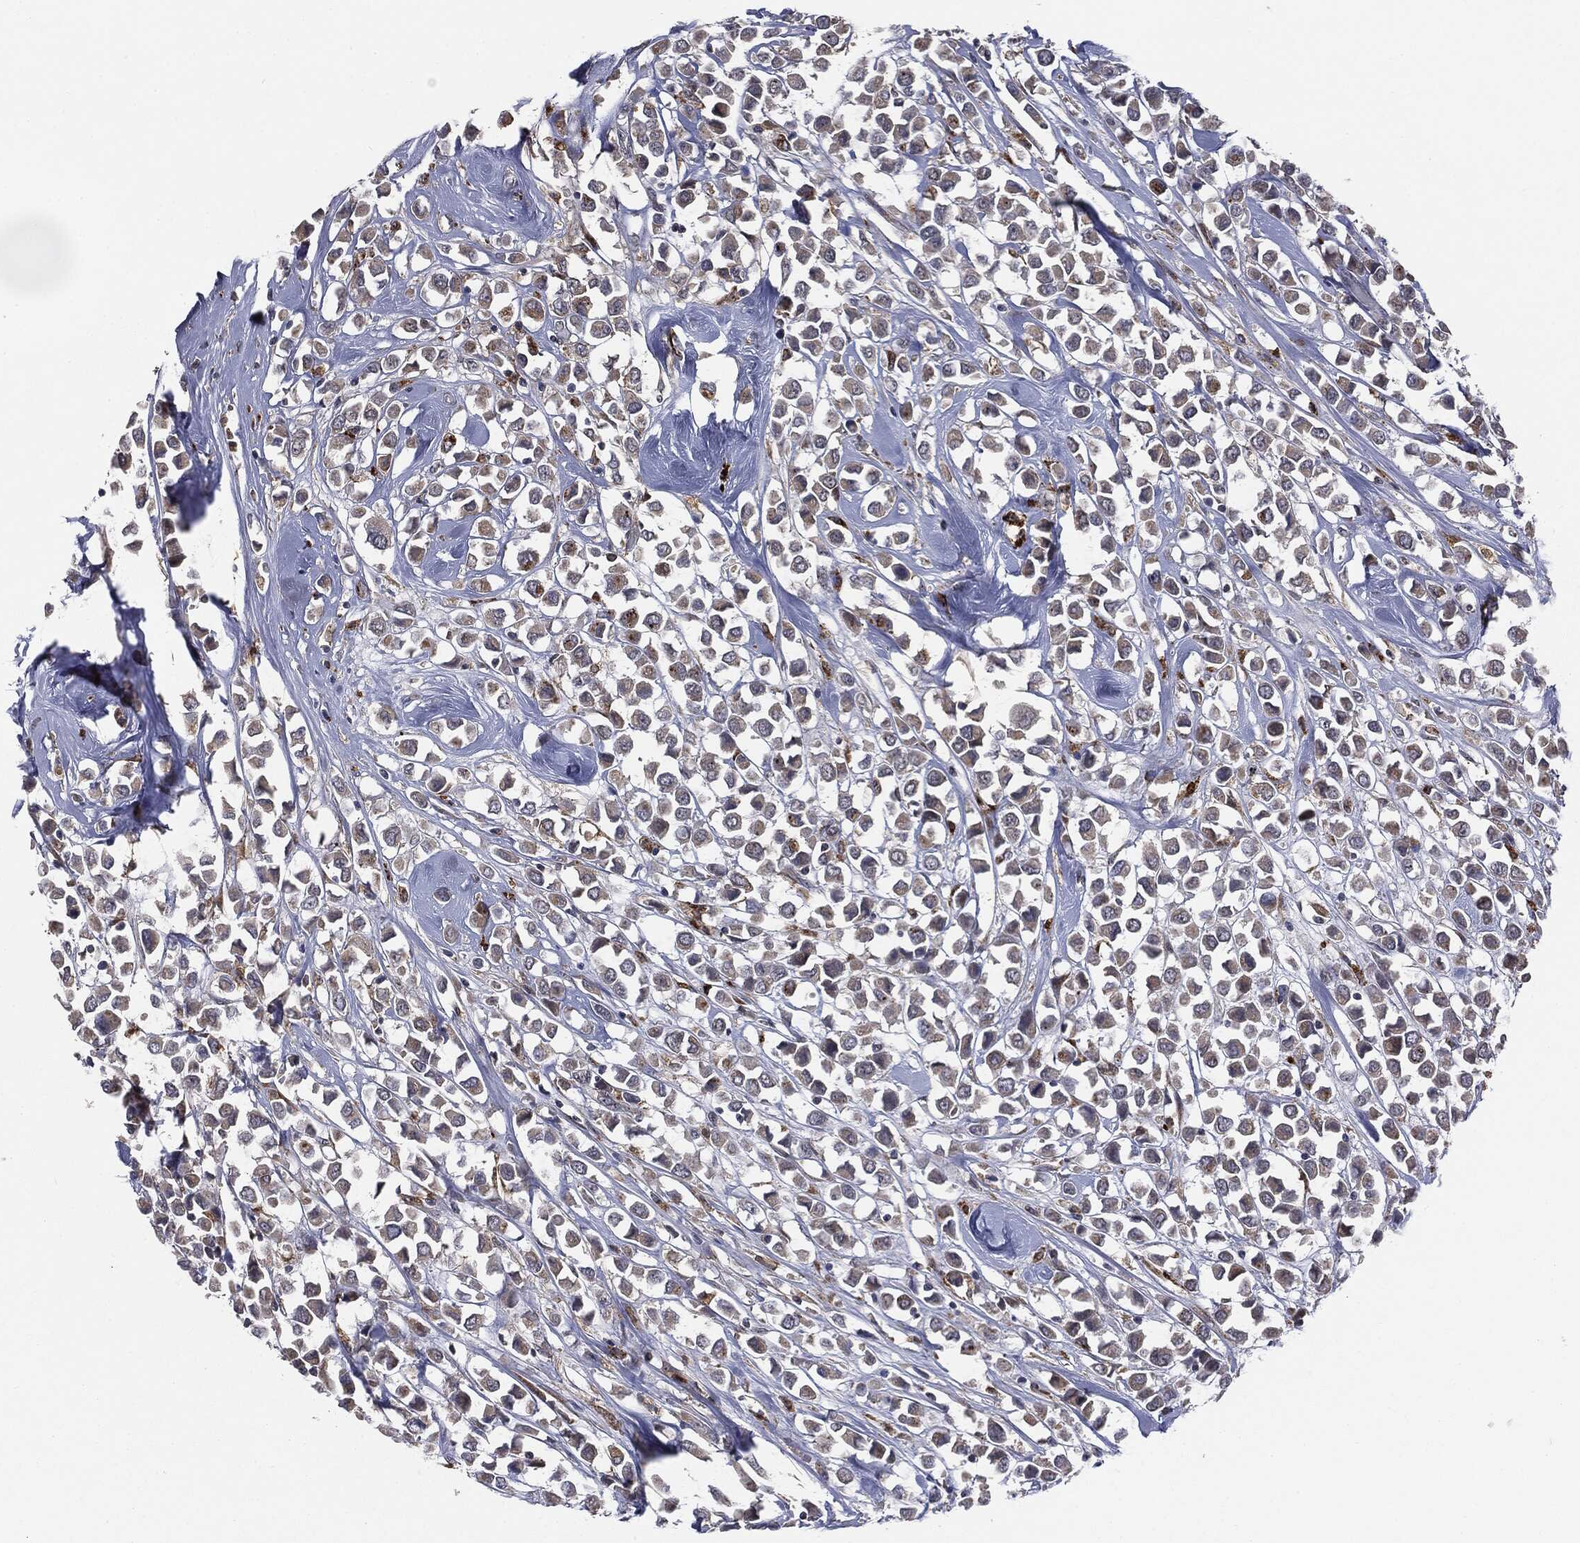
{"staining": {"intensity": "weak", "quantity": "25%-75%", "location": "cytoplasmic/membranous"}, "tissue": "breast cancer", "cell_type": "Tumor cells", "image_type": "cancer", "snomed": [{"axis": "morphology", "description": "Duct carcinoma"}, {"axis": "topography", "description": "Breast"}], "caption": "High-magnification brightfield microscopy of breast cancer stained with DAB (brown) and counterstained with hematoxylin (blue). tumor cells exhibit weak cytoplasmic/membranous positivity is present in about25%-75% of cells.", "gene": "TRMT1L", "patient": {"sex": "female", "age": 61}}